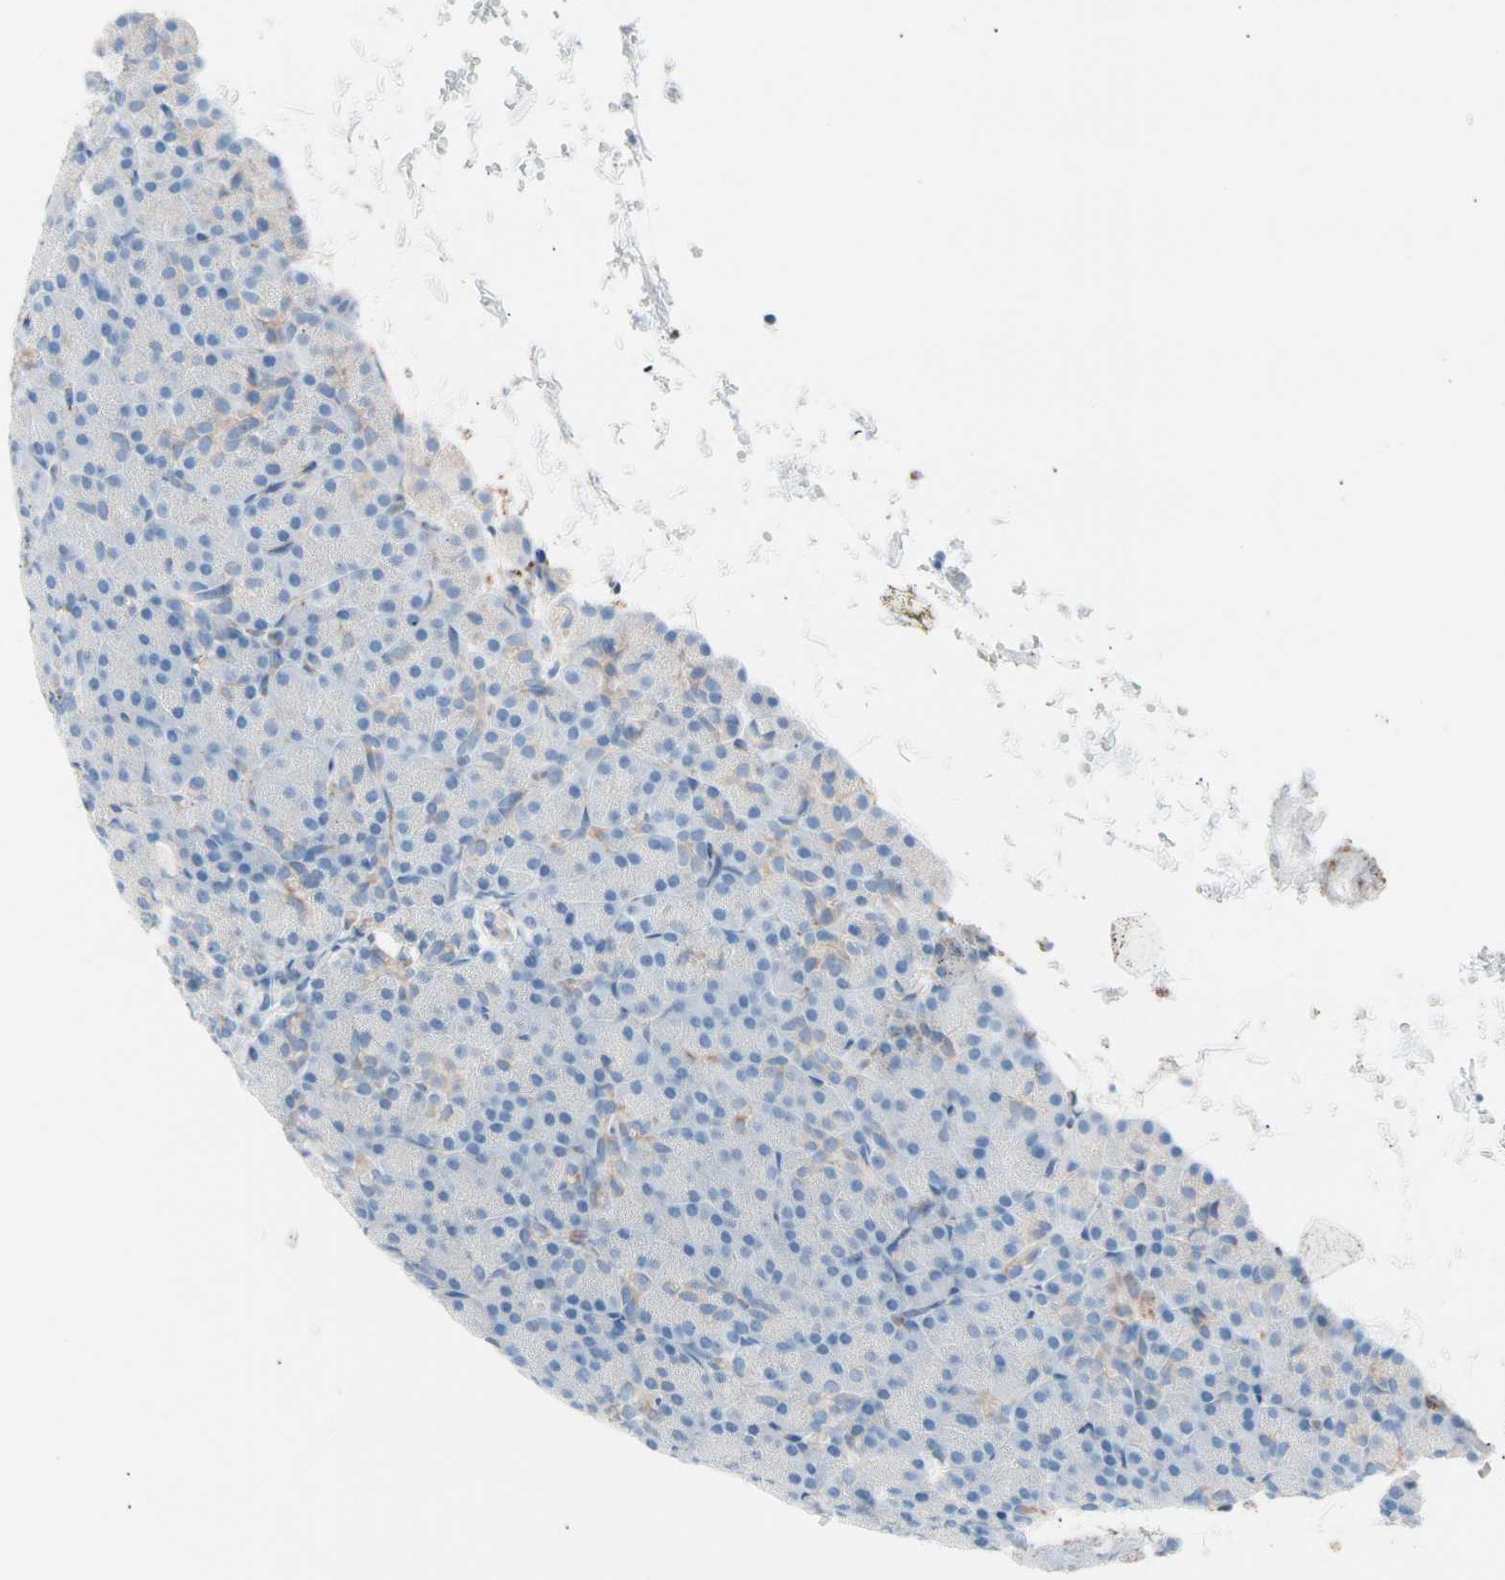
{"staining": {"intensity": "weak", "quantity": "<25%", "location": "cytoplasmic/membranous"}, "tissue": "pancreas", "cell_type": "Exocrine glandular cells", "image_type": "normal", "snomed": [{"axis": "morphology", "description": "Normal tissue, NOS"}, {"axis": "topography", "description": "Pancreas"}], "caption": "A high-resolution image shows immunohistochemistry (IHC) staining of benign pancreas, which displays no significant expression in exocrine glandular cells.", "gene": "HK1", "patient": {"sex": "female", "age": 43}}